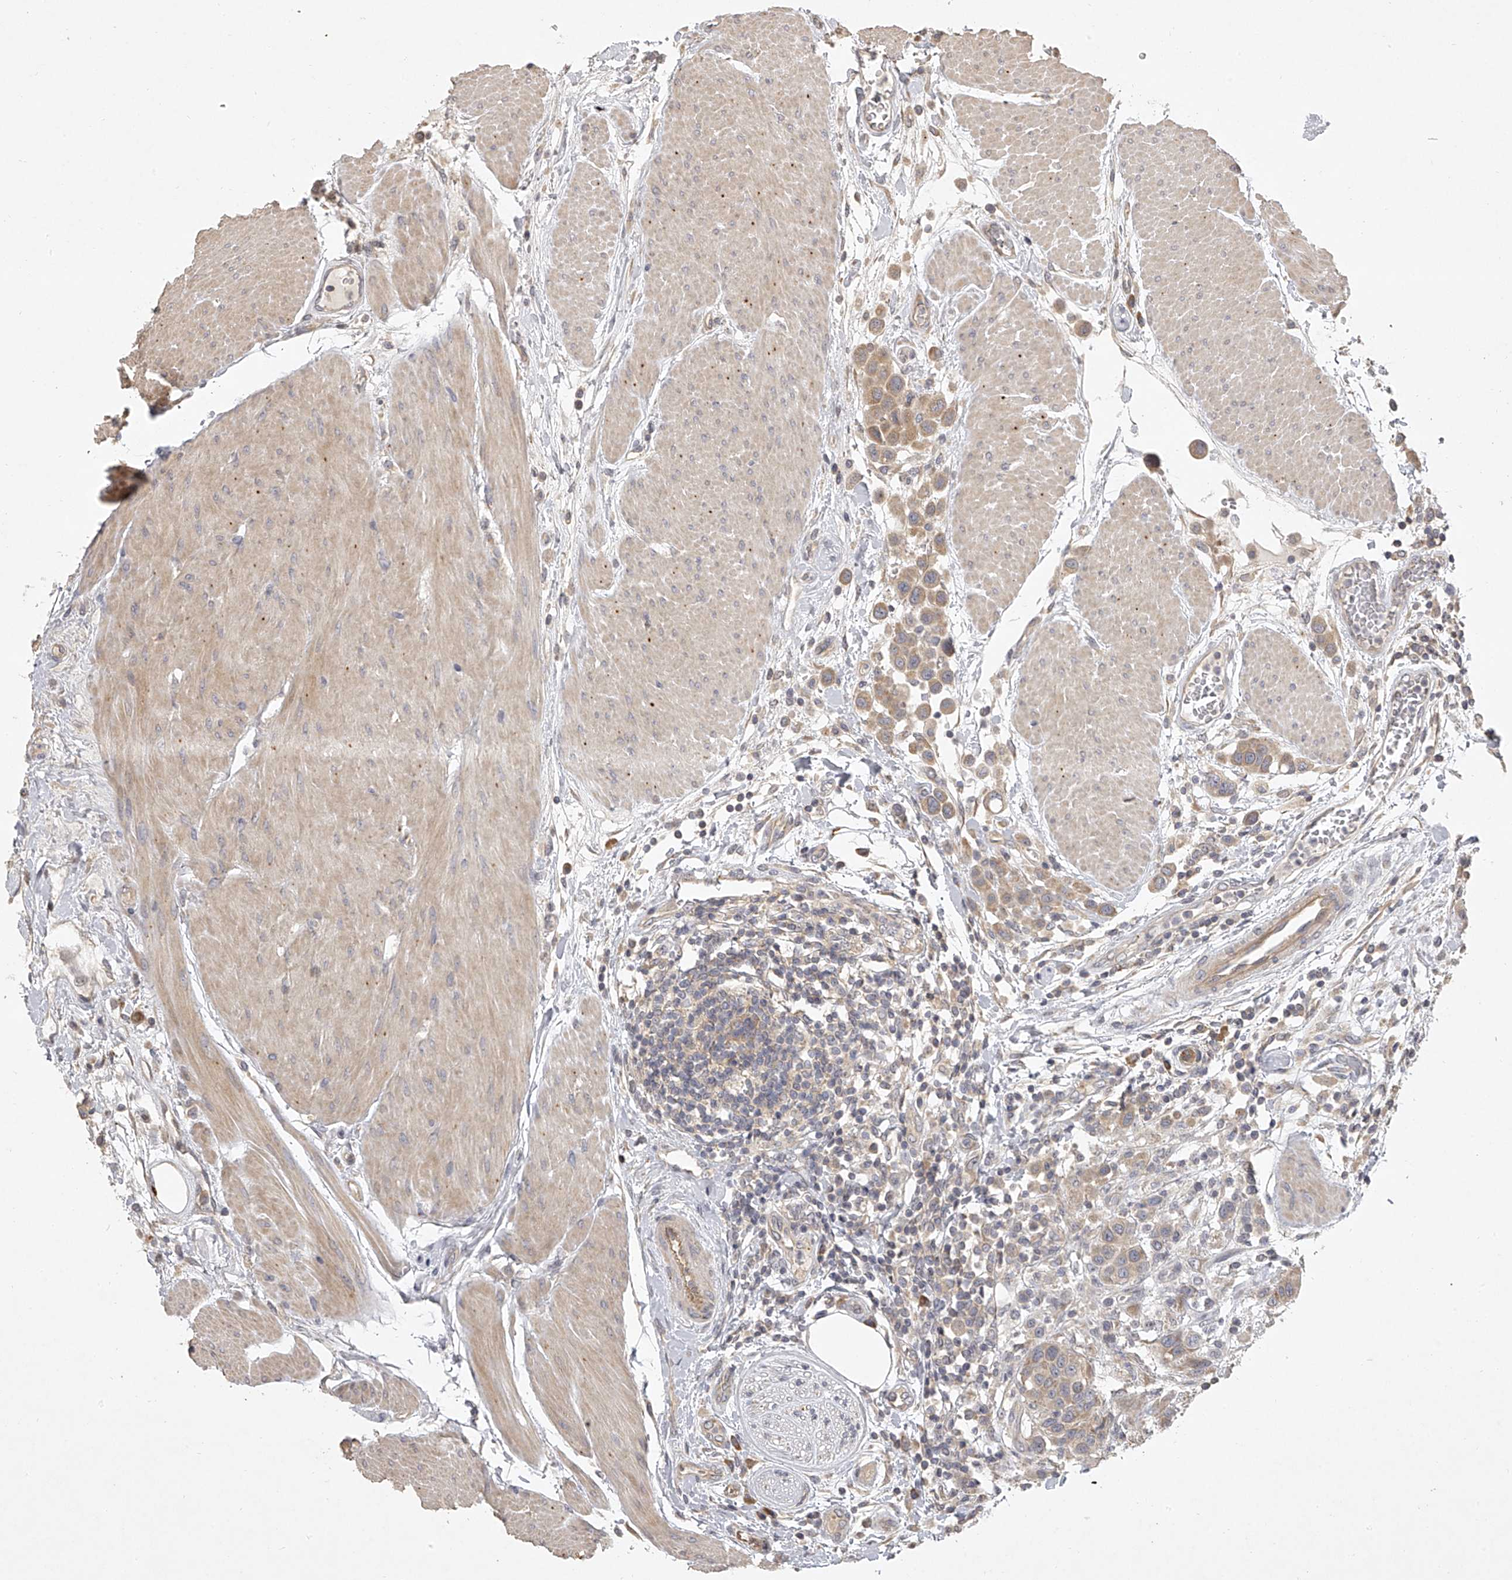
{"staining": {"intensity": "moderate", "quantity": ">75%", "location": "cytoplasmic/membranous"}, "tissue": "urothelial cancer", "cell_type": "Tumor cells", "image_type": "cancer", "snomed": [{"axis": "morphology", "description": "Urothelial carcinoma, High grade"}, {"axis": "topography", "description": "Urinary bladder"}], "caption": "High-magnification brightfield microscopy of urothelial cancer stained with DAB (3,3'-diaminobenzidine) (brown) and counterstained with hematoxylin (blue). tumor cells exhibit moderate cytoplasmic/membranous expression is seen in about>75% of cells.", "gene": "DOCK9", "patient": {"sex": "male", "age": 50}}